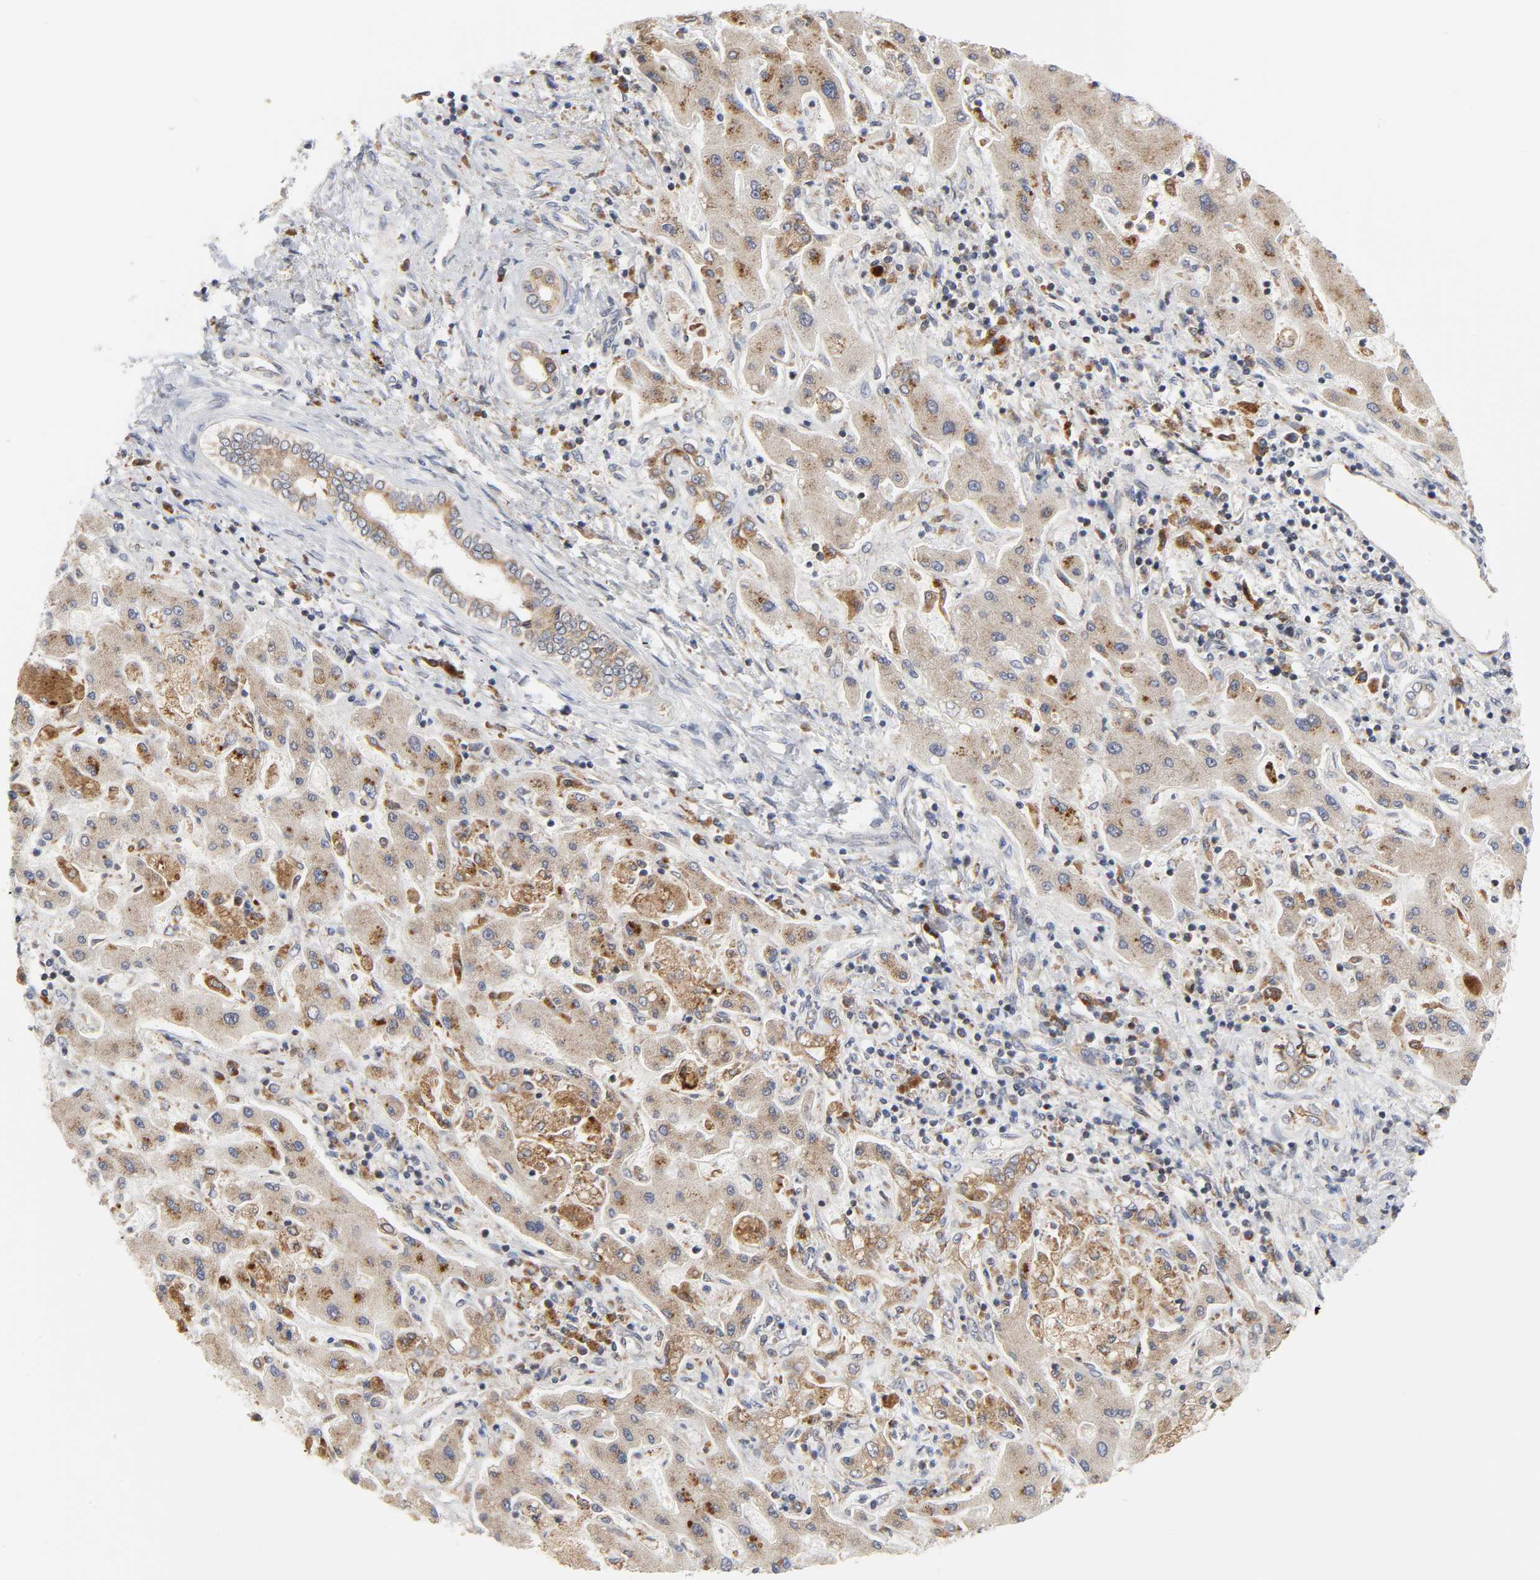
{"staining": {"intensity": "moderate", "quantity": ">75%", "location": "cytoplasmic/membranous"}, "tissue": "liver cancer", "cell_type": "Tumor cells", "image_type": "cancer", "snomed": [{"axis": "morphology", "description": "Cholangiocarcinoma"}, {"axis": "topography", "description": "Liver"}], "caption": "Liver cancer stained for a protein exhibits moderate cytoplasmic/membranous positivity in tumor cells. (IHC, brightfield microscopy, high magnification).", "gene": "BAX", "patient": {"sex": "male", "age": 50}}